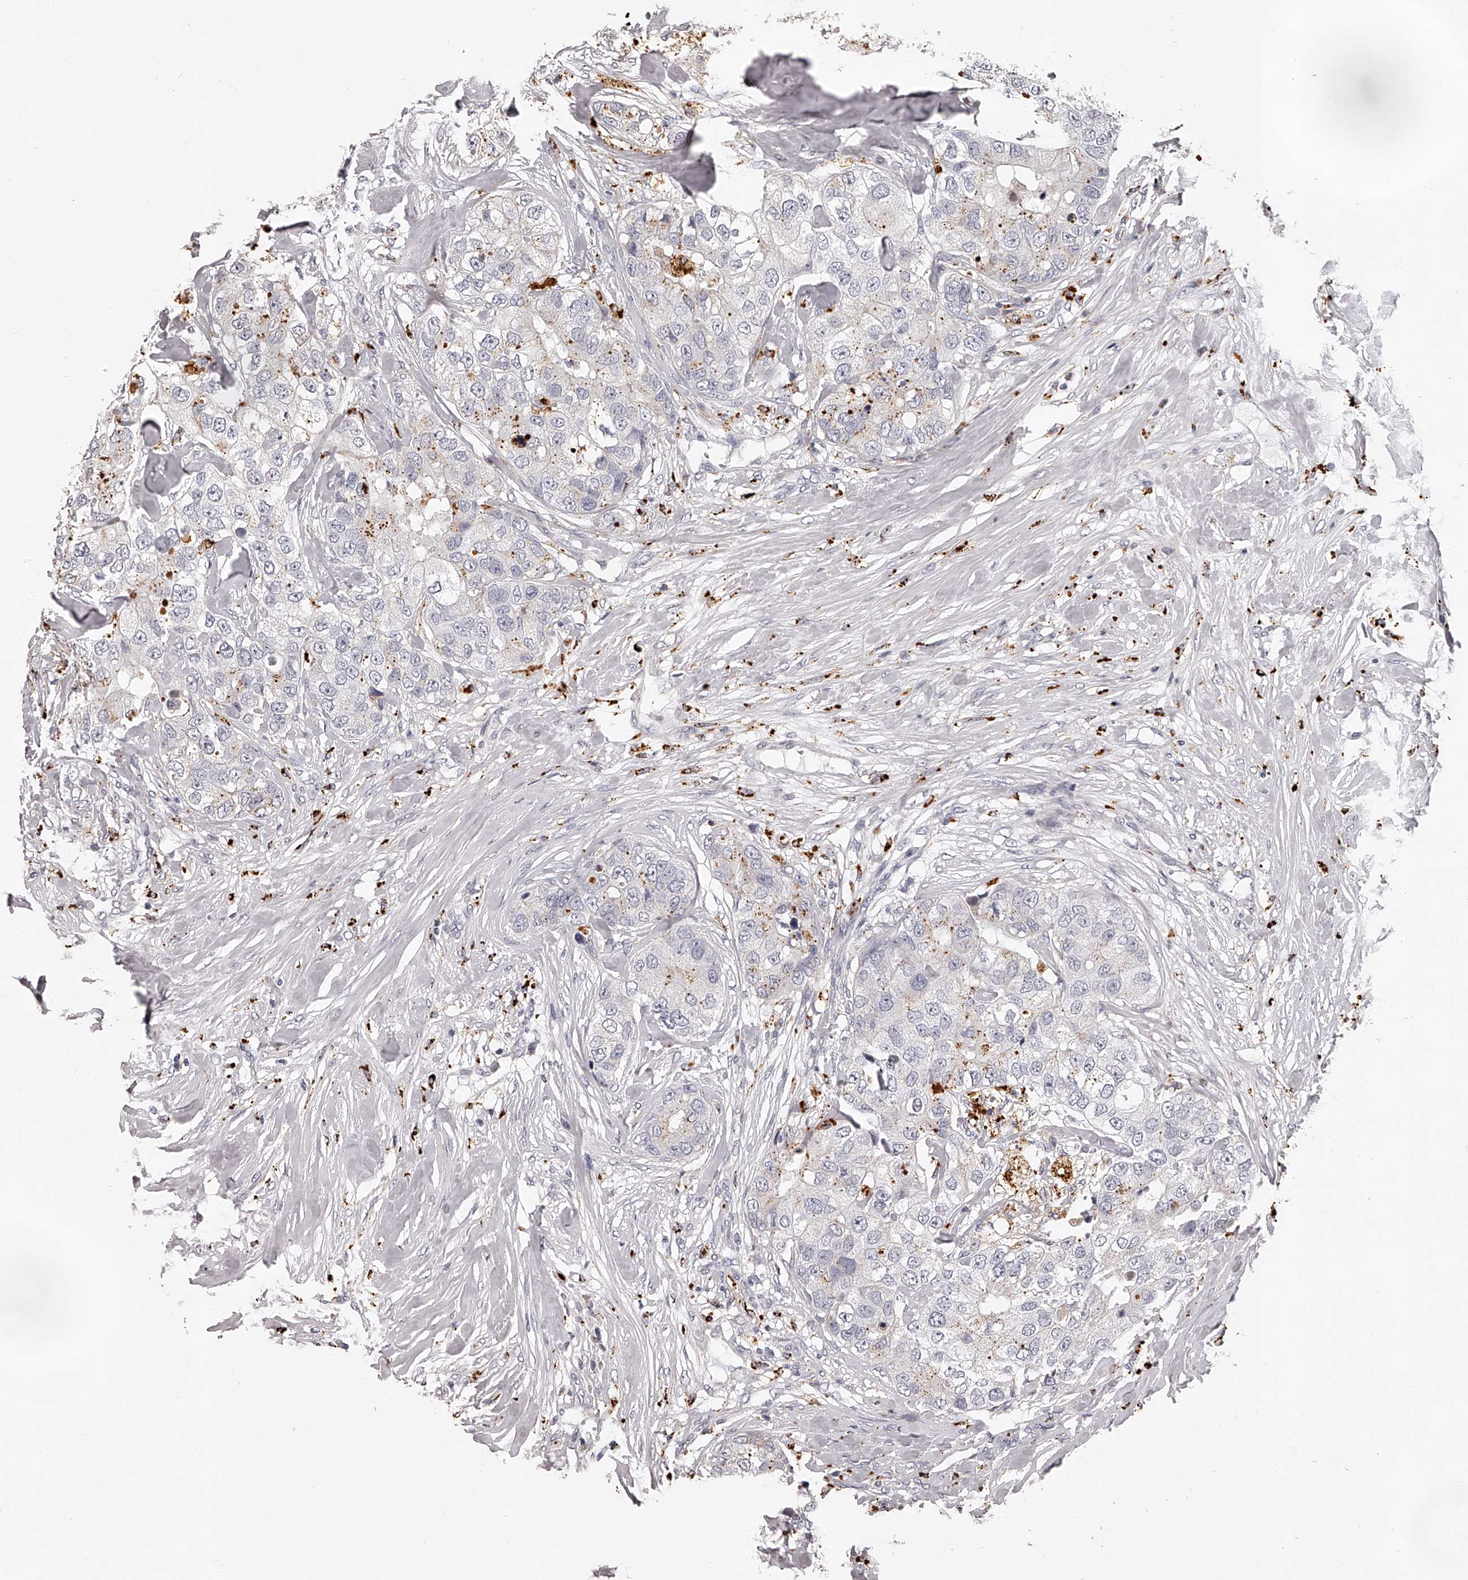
{"staining": {"intensity": "negative", "quantity": "none", "location": "none"}, "tissue": "breast cancer", "cell_type": "Tumor cells", "image_type": "cancer", "snomed": [{"axis": "morphology", "description": "Duct carcinoma"}, {"axis": "topography", "description": "Breast"}], "caption": "Immunohistochemical staining of human breast cancer (infiltrating ductal carcinoma) displays no significant expression in tumor cells.", "gene": "DMRT1", "patient": {"sex": "female", "age": 62}}